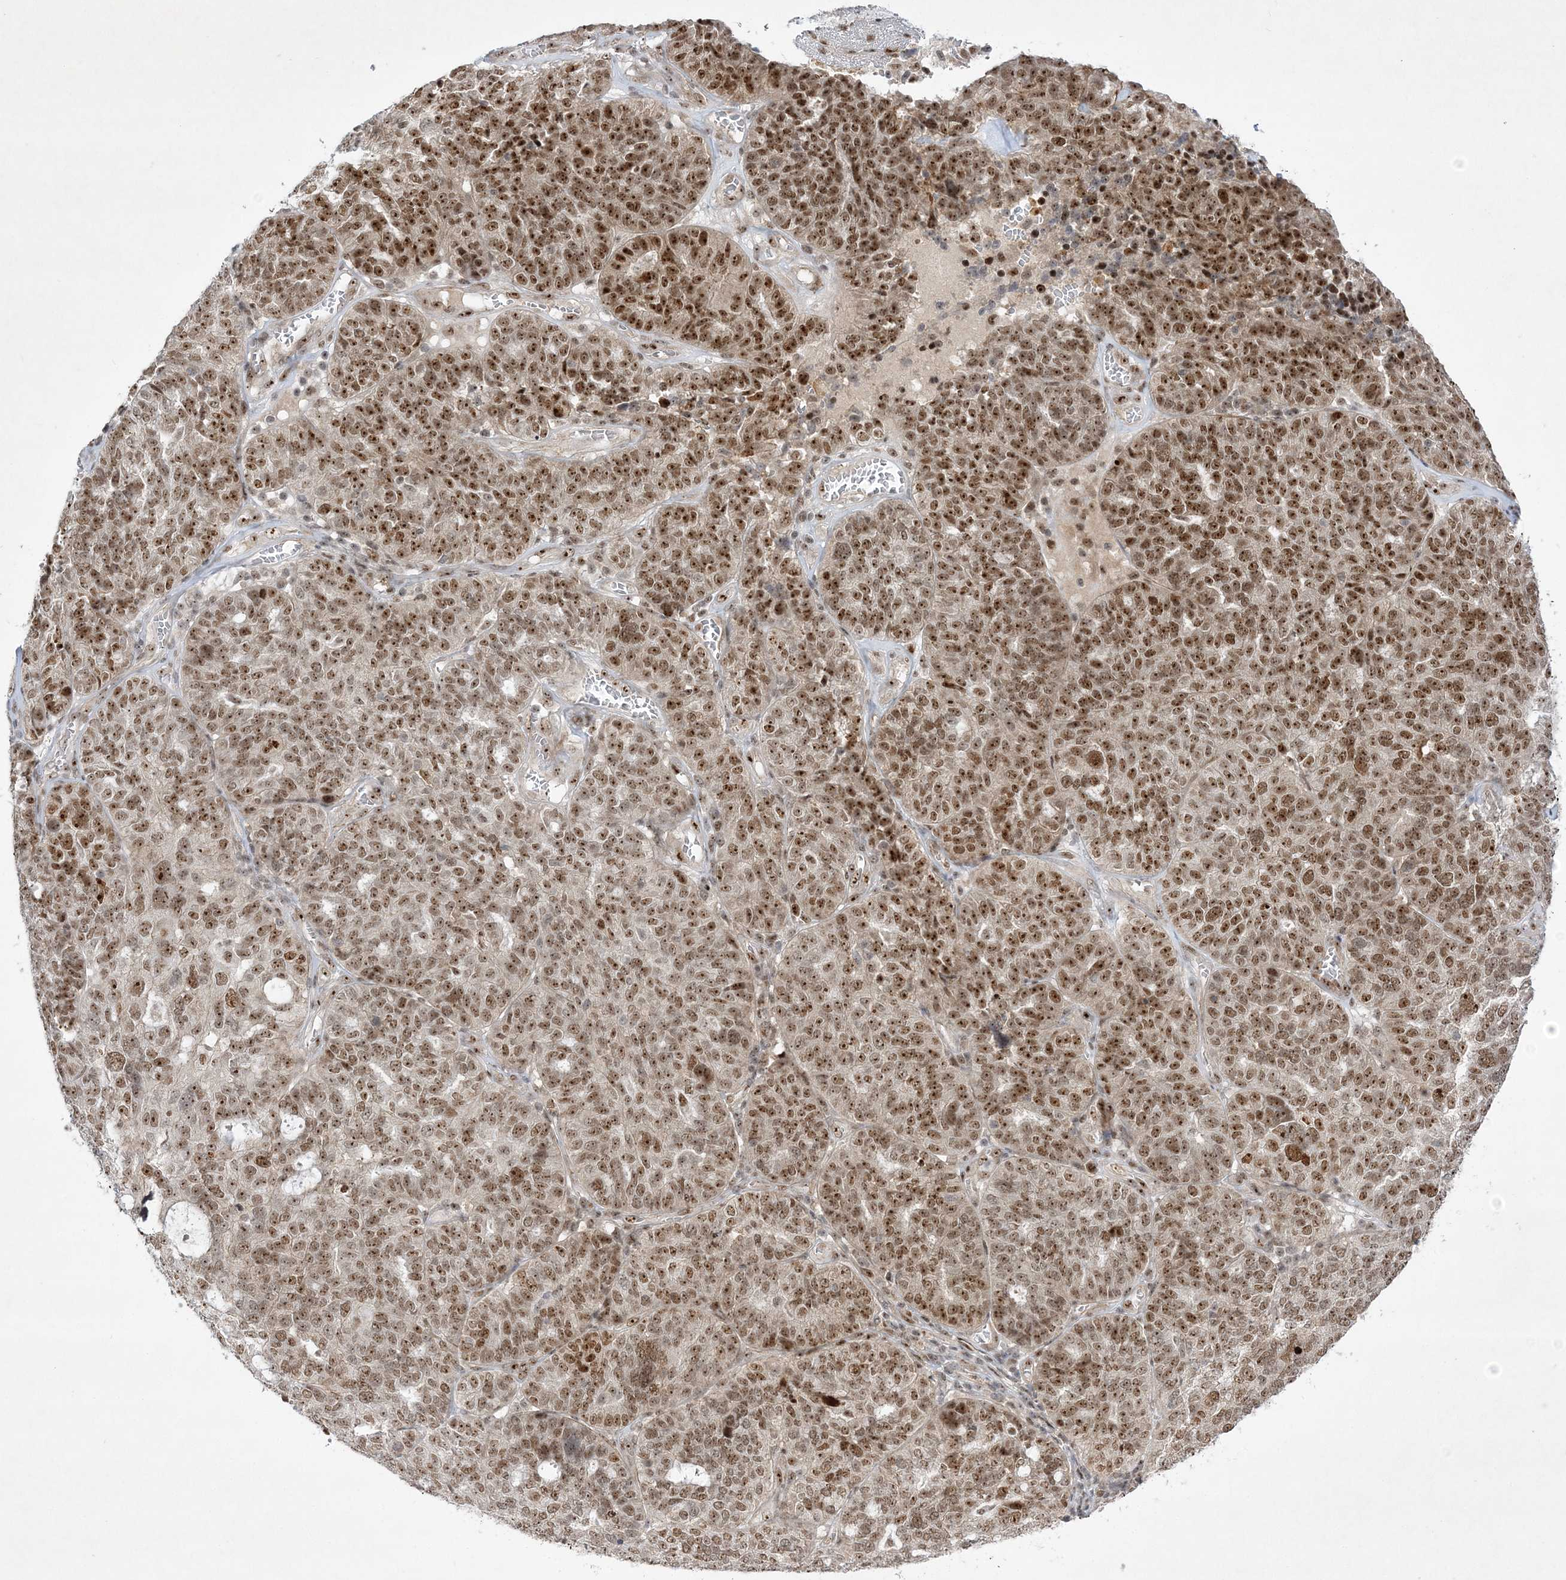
{"staining": {"intensity": "strong", "quantity": ">75%", "location": "nuclear"}, "tissue": "ovarian cancer", "cell_type": "Tumor cells", "image_type": "cancer", "snomed": [{"axis": "morphology", "description": "Cystadenocarcinoma, serous, NOS"}, {"axis": "topography", "description": "Ovary"}], "caption": "The immunohistochemical stain shows strong nuclear expression in tumor cells of ovarian cancer tissue. (Brightfield microscopy of DAB IHC at high magnification).", "gene": "NPM3", "patient": {"sex": "female", "age": 59}}